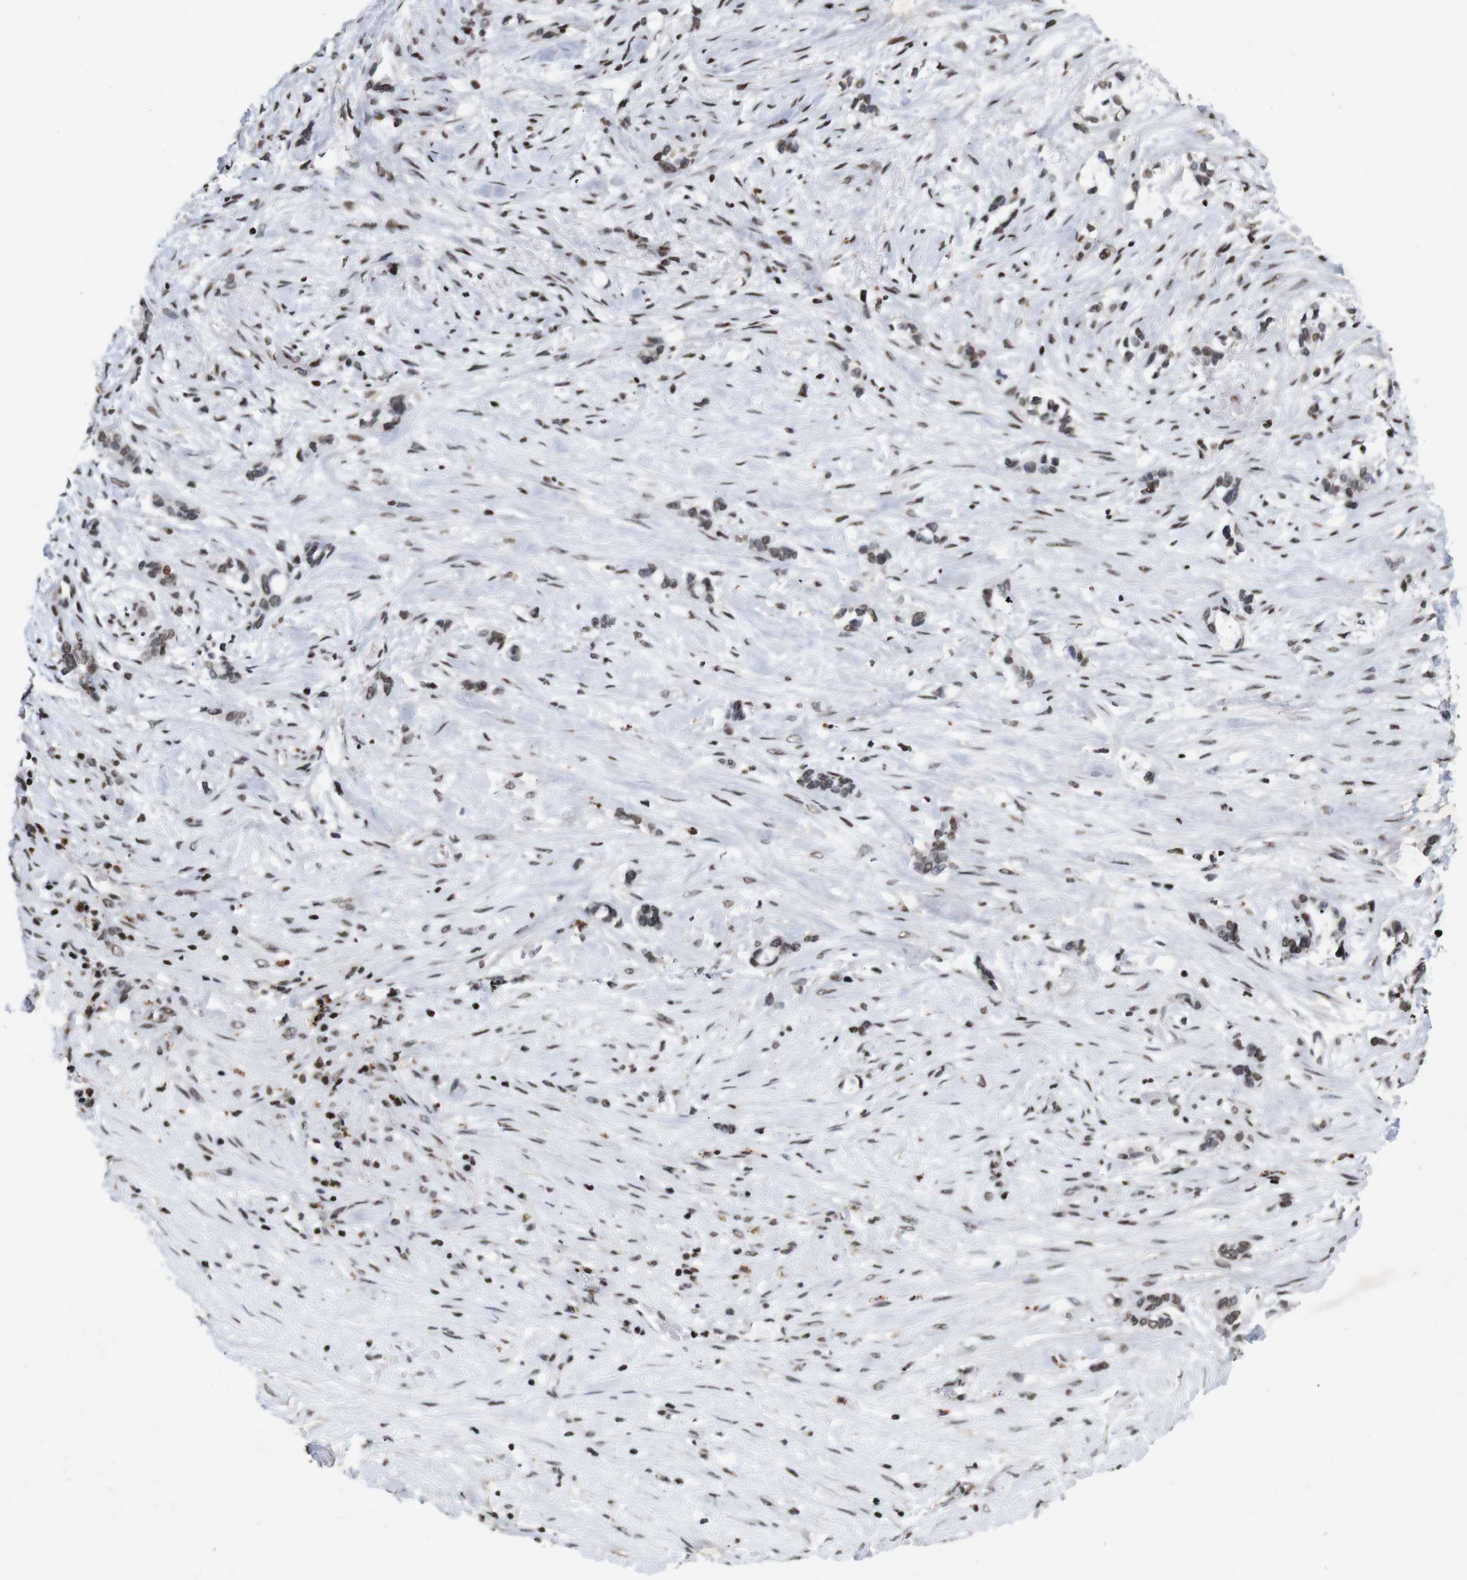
{"staining": {"intensity": "weak", "quantity": ">75%", "location": "nuclear"}, "tissue": "liver cancer", "cell_type": "Tumor cells", "image_type": "cancer", "snomed": [{"axis": "morphology", "description": "Cholangiocarcinoma"}, {"axis": "topography", "description": "Liver"}], "caption": "Immunohistochemistry (IHC) of liver cholangiocarcinoma exhibits low levels of weak nuclear staining in about >75% of tumor cells. (Stains: DAB in brown, nuclei in blue, Microscopy: brightfield microscopy at high magnification).", "gene": "MAGEH1", "patient": {"sex": "female", "age": 65}}